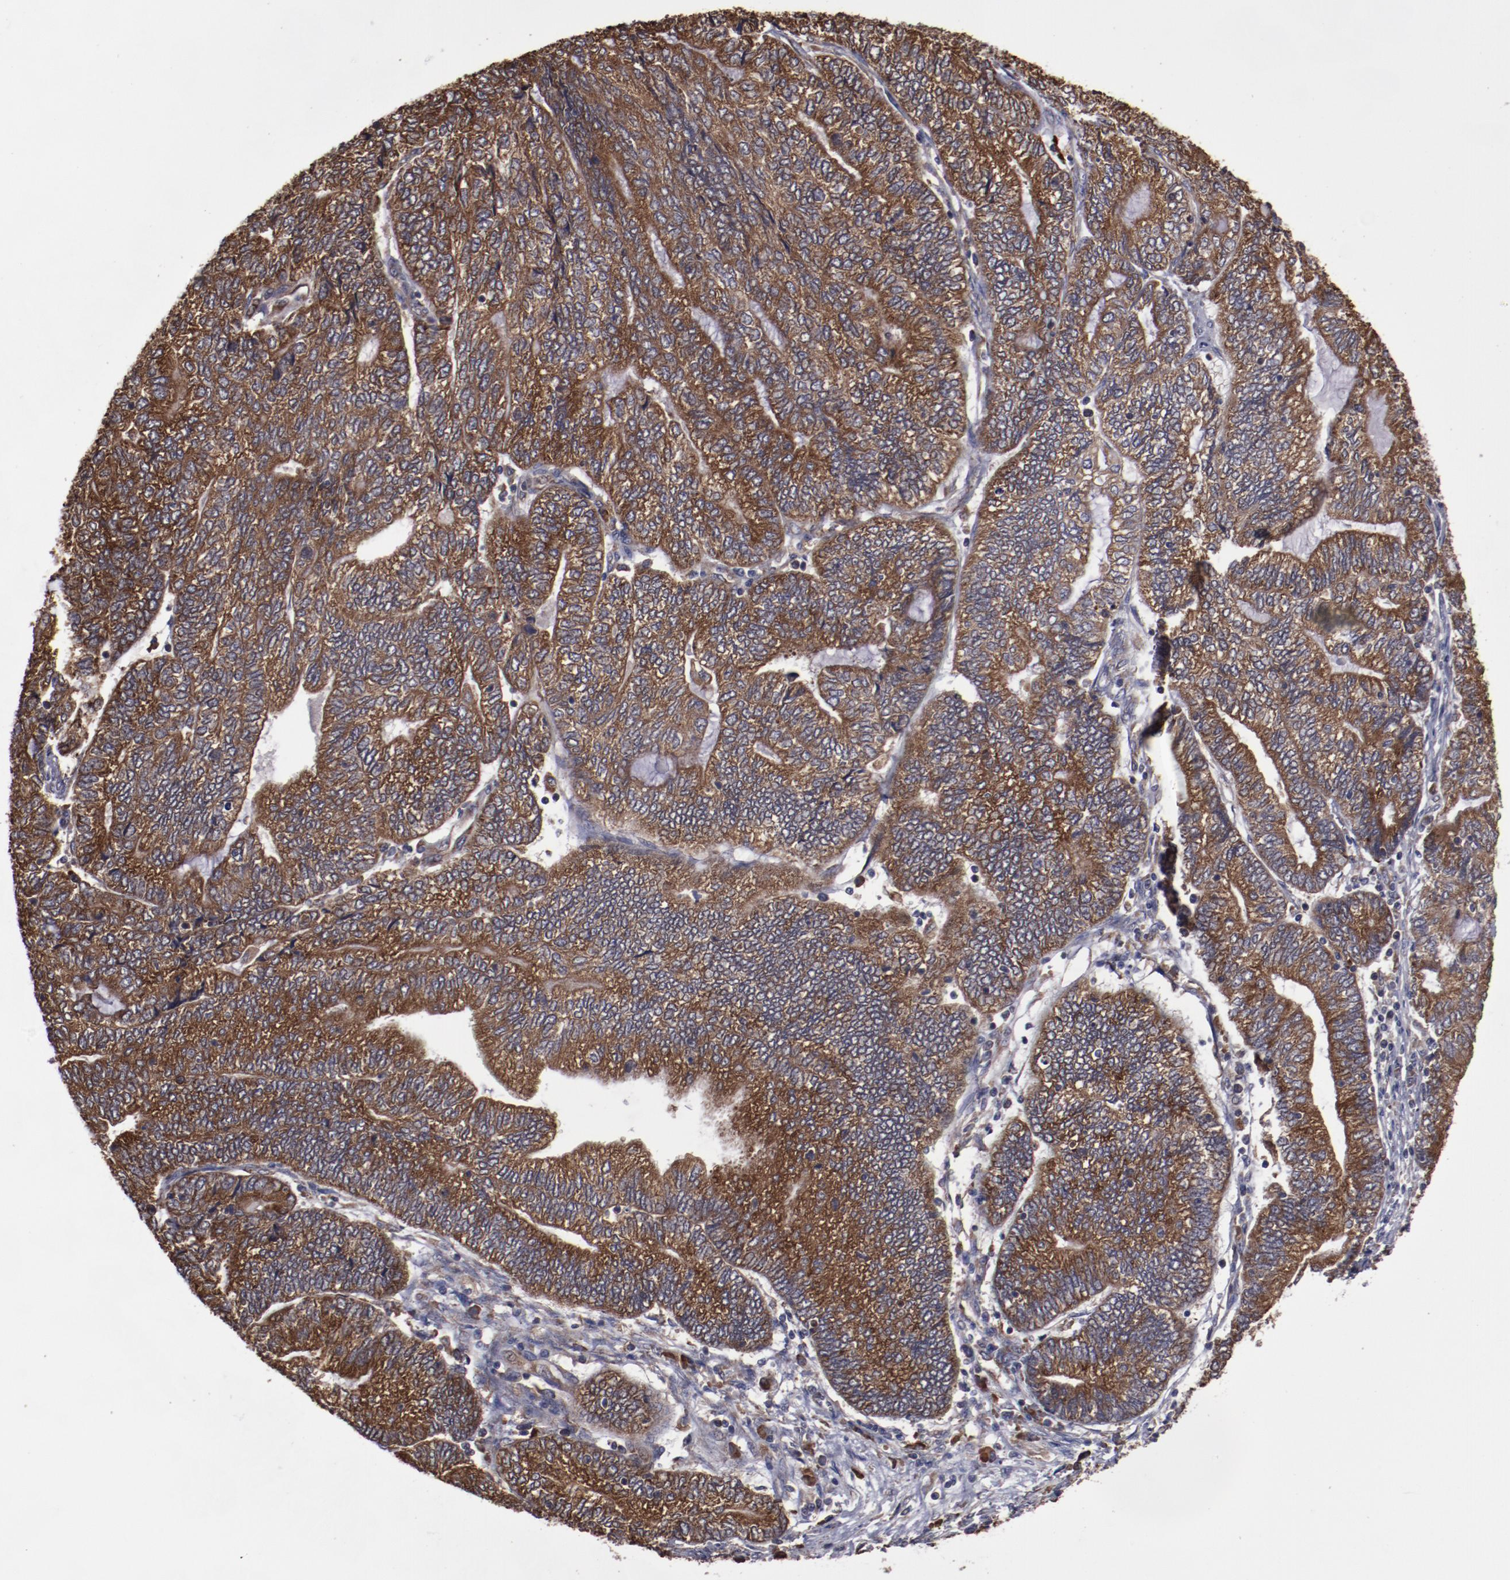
{"staining": {"intensity": "strong", "quantity": ">75%", "location": "cytoplasmic/membranous"}, "tissue": "endometrial cancer", "cell_type": "Tumor cells", "image_type": "cancer", "snomed": [{"axis": "morphology", "description": "Adenocarcinoma, NOS"}, {"axis": "topography", "description": "Uterus"}, {"axis": "topography", "description": "Endometrium"}], "caption": "High-power microscopy captured an immunohistochemistry micrograph of endometrial adenocarcinoma, revealing strong cytoplasmic/membranous staining in about >75% of tumor cells.", "gene": "RPS4Y1", "patient": {"sex": "female", "age": 70}}